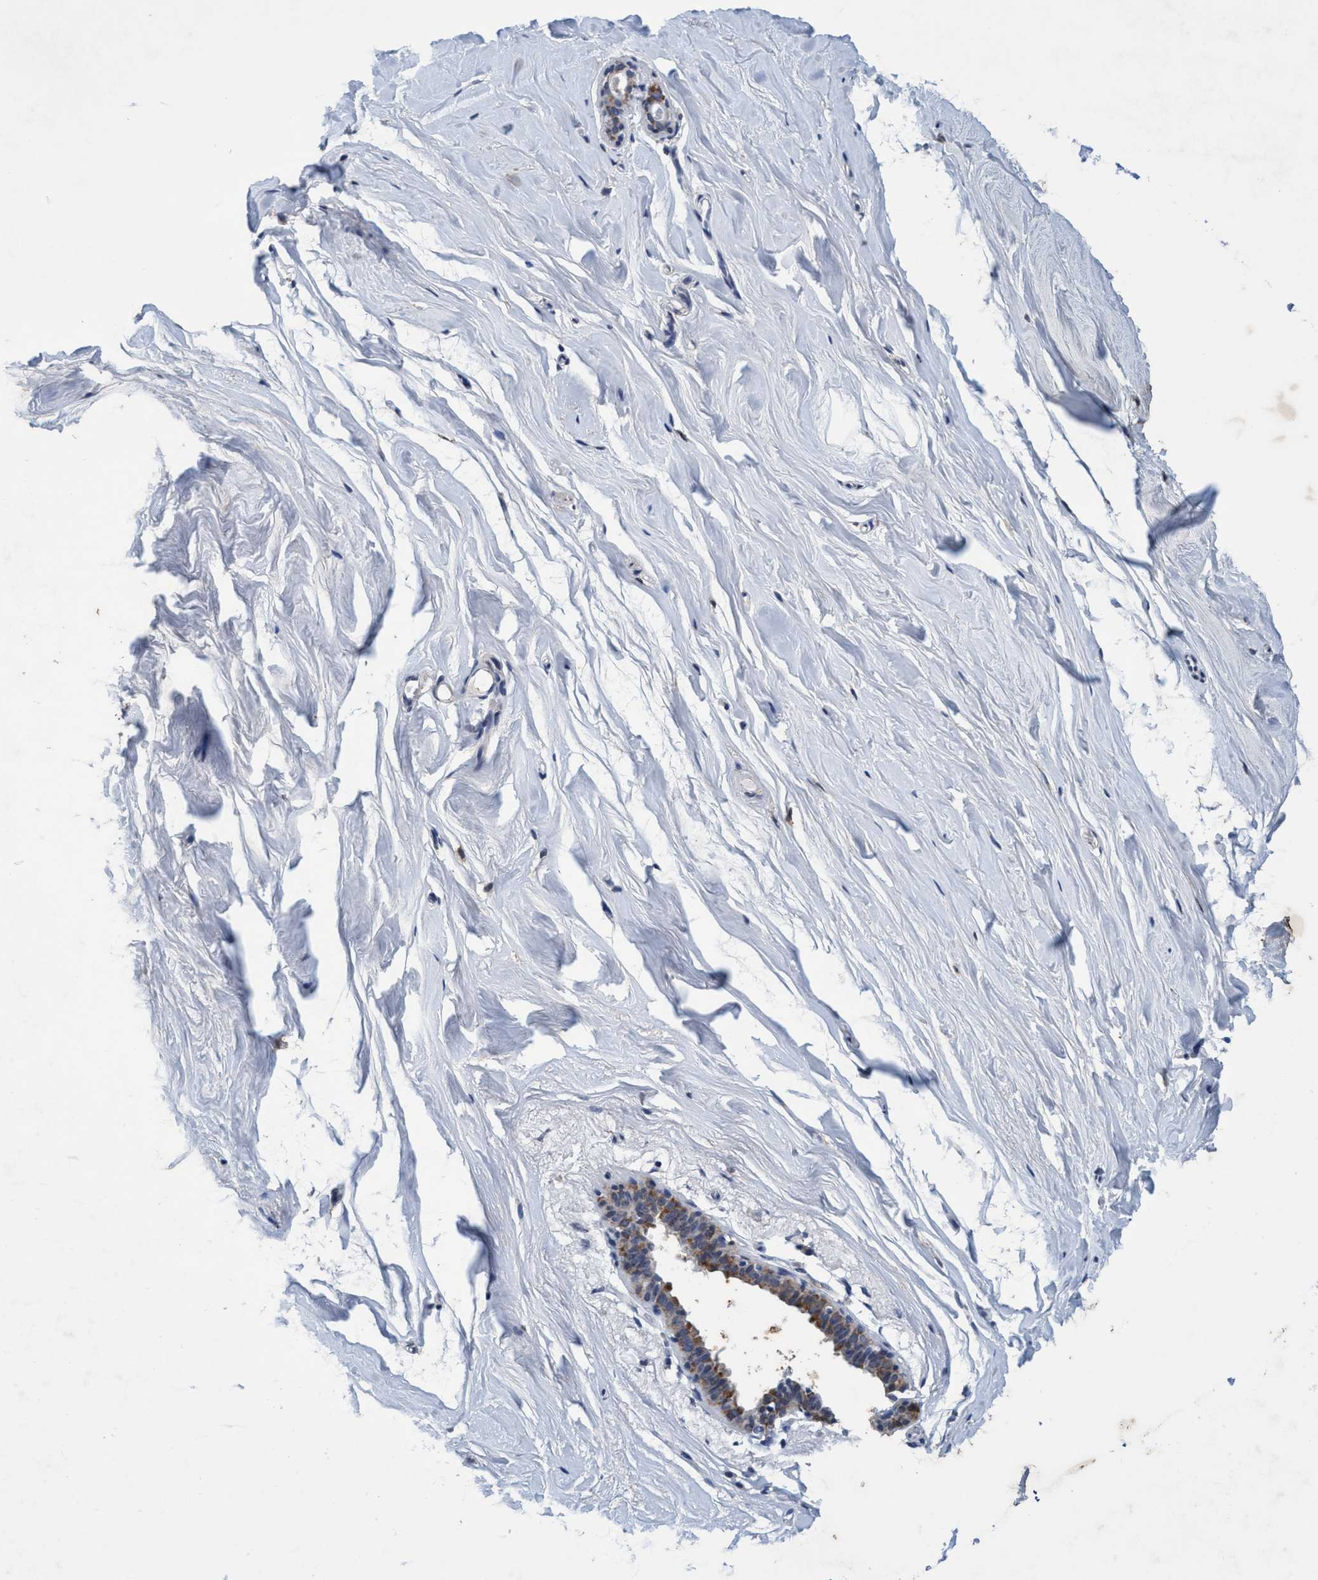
{"staining": {"intensity": "negative", "quantity": "none", "location": "none"}, "tissue": "breast", "cell_type": "Adipocytes", "image_type": "normal", "snomed": [{"axis": "morphology", "description": "Normal tissue, NOS"}, {"axis": "topography", "description": "Breast"}], "caption": "Immunohistochemistry (IHC) photomicrograph of normal human breast stained for a protein (brown), which displays no positivity in adipocytes. (Stains: DAB immunohistochemistry with hematoxylin counter stain, Microscopy: brightfield microscopy at high magnification).", "gene": "GRB14", "patient": {"sex": "female", "age": 62}}